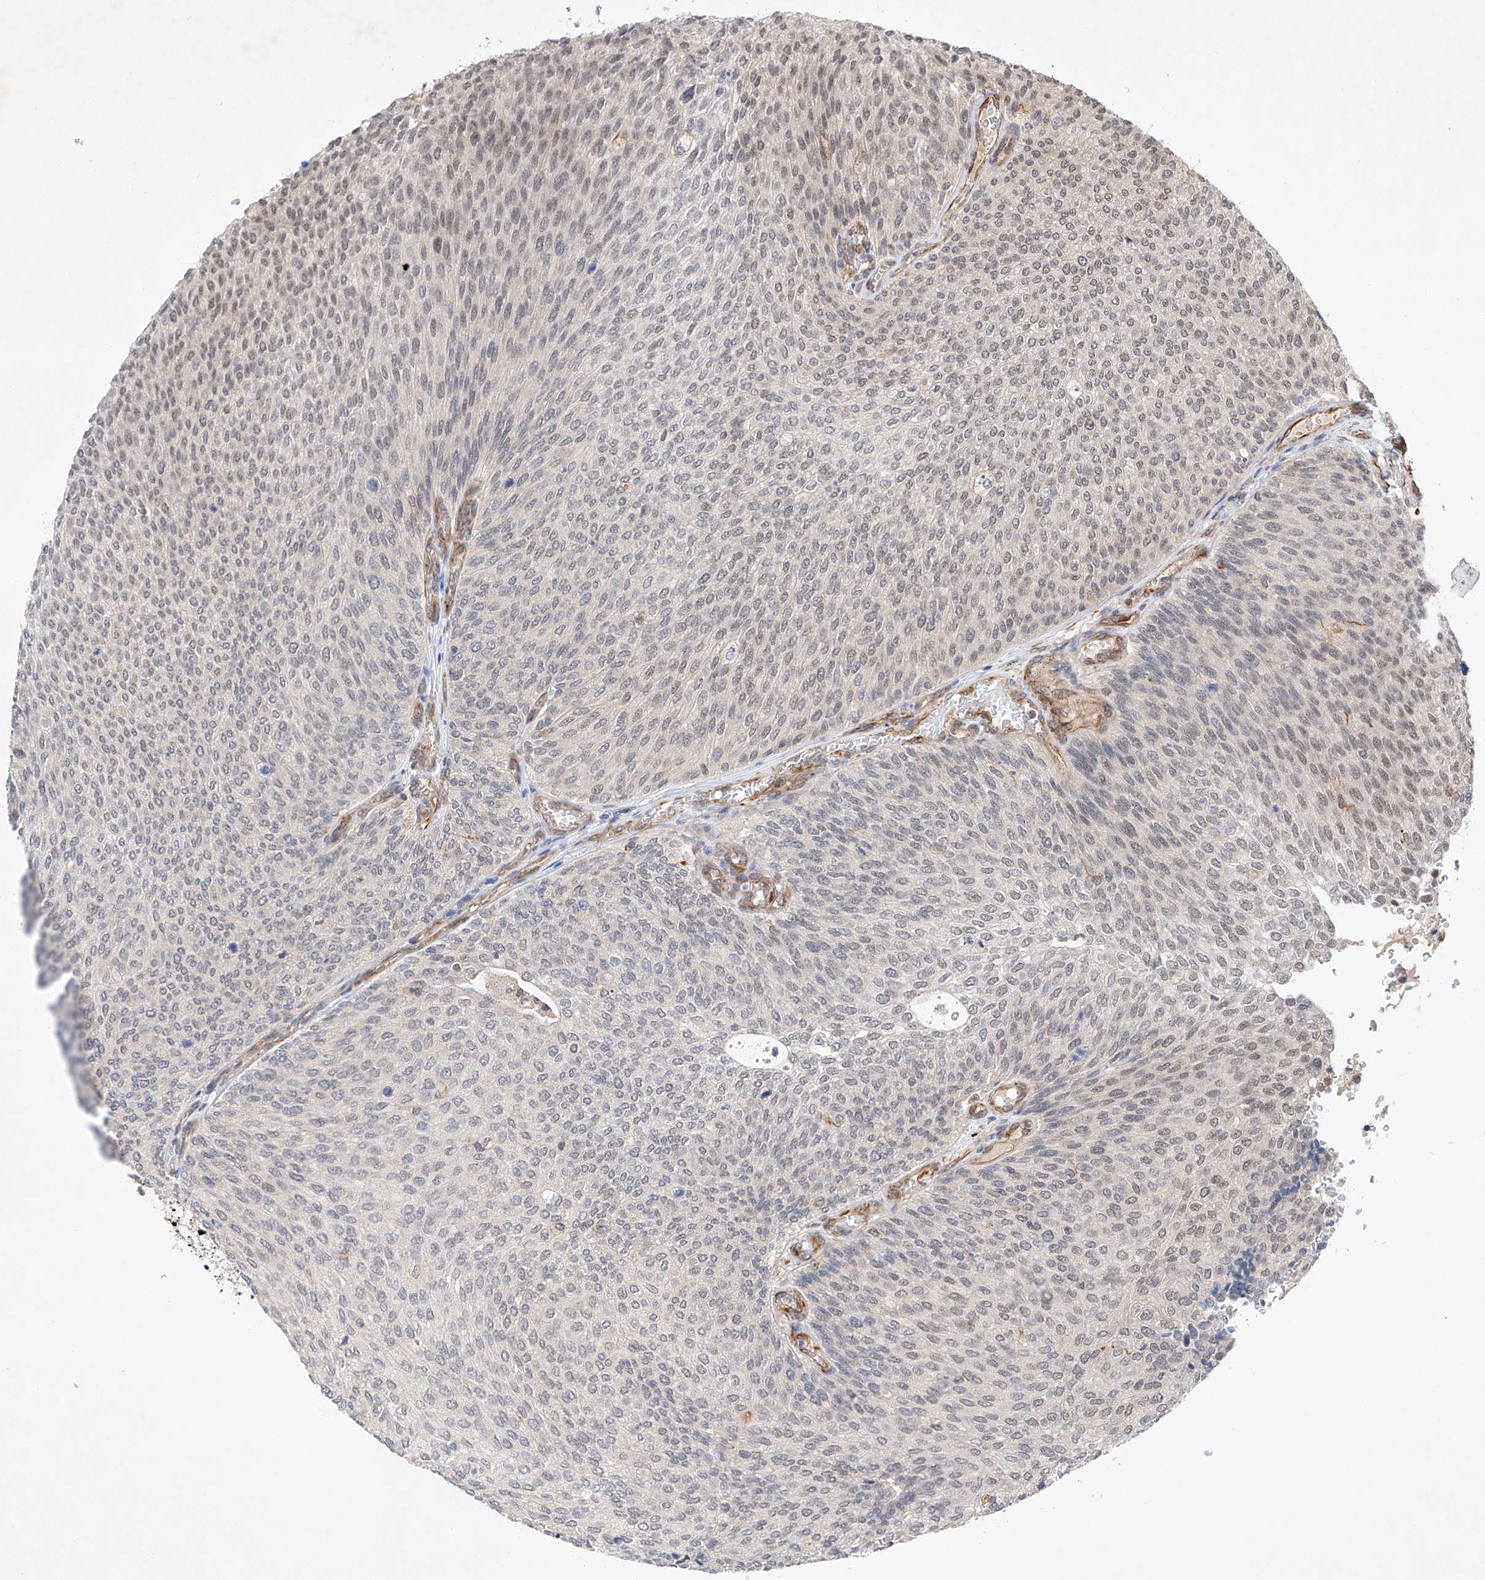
{"staining": {"intensity": "moderate", "quantity": "<25%", "location": "nuclear"}, "tissue": "urothelial cancer", "cell_type": "Tumor cells", "image_type": "cancer", "snomed": [{"axis": "morphology", "description": "Urothelial carcinoma, Low grade"}, {"axis": "topography", "description": "Urinary bladder"}], "caption": "Moderate nuclear positivity is identified in approximately <25% of tumor cells in urothelial cancer.", "gene": "AMD1", "patient": {"sex": "female", "age": 79}}